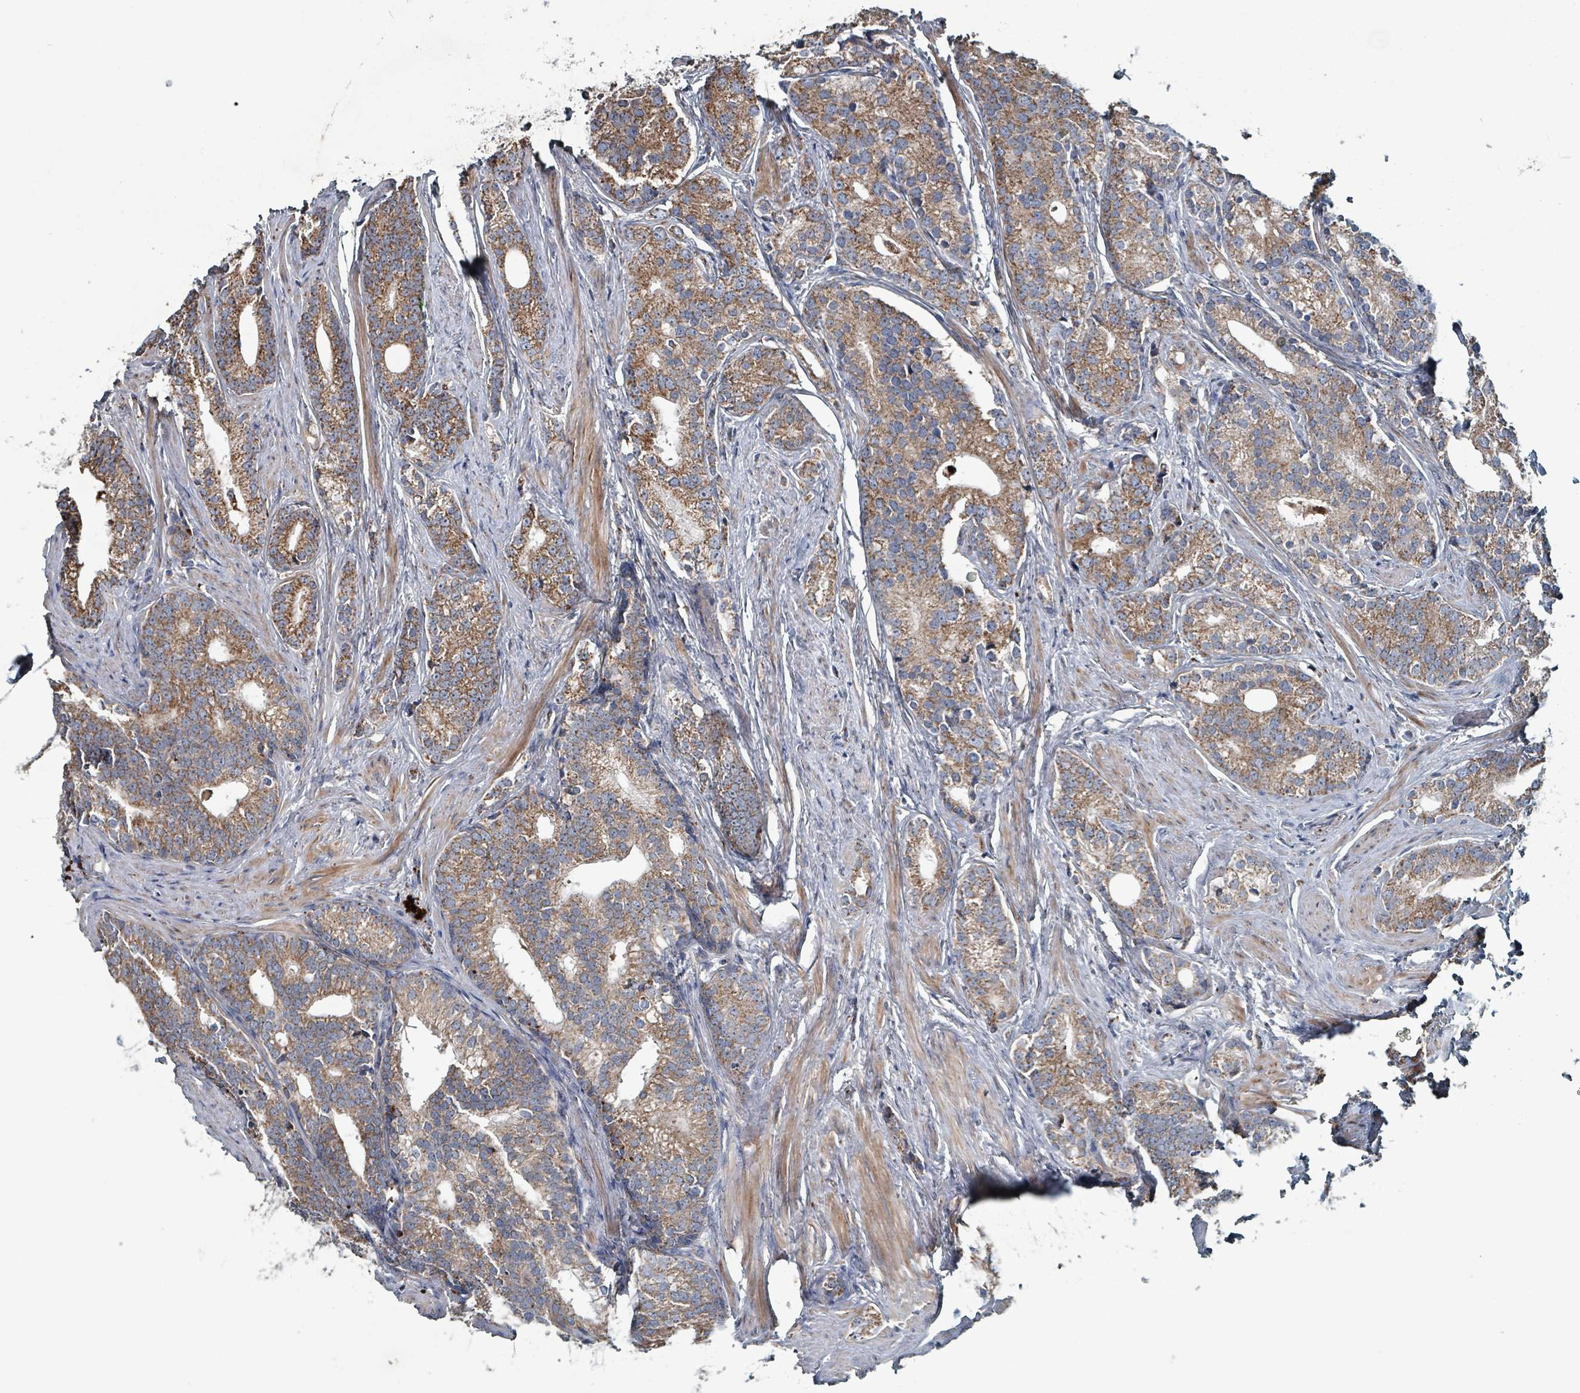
{"staining": {"intensity": "moderate", "quantity": ">75%", "location": "cytoplasmic/membranous"}, "tissue": "prostate cancer", "cell_type": "Tumor cells", "image_type": "cancer", "snomed": [{"axis": "morphology", "description": "Adenocarcinoma, Low grade"}, {"axis": "topography", "description": "Prostate"}], "caption": "A photomicrograph showing moderate cytoplasmic/membranous positivity in about >75% of tumor cells in prostate cancer, as visualized by brown immunohistochemical staining.", "gene": "ABHD18", "patient": {"sex": "male", "age": 71}}